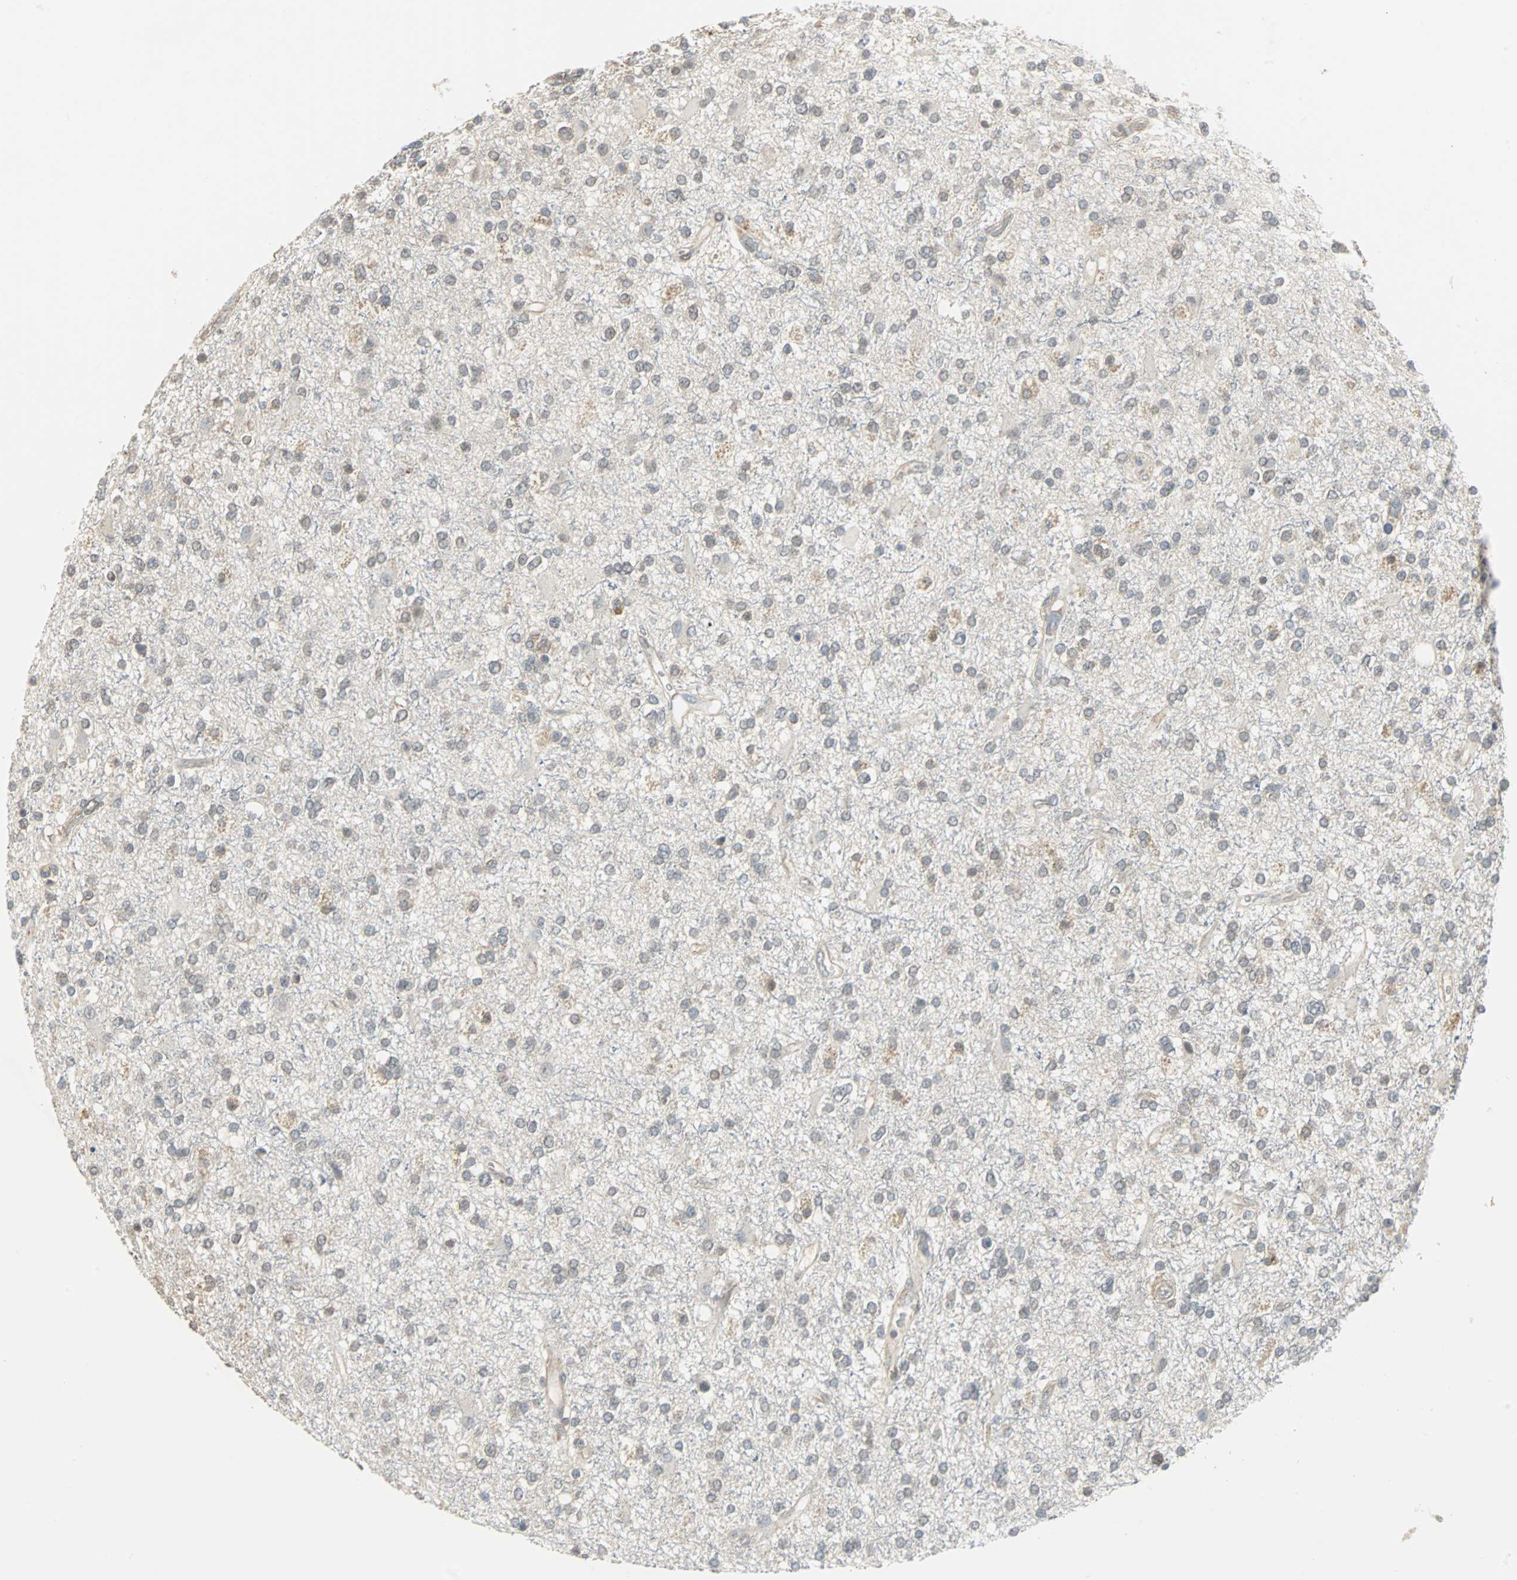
{"staining": {"intensity": "weak", "quantity": "25%-75%", "location": "cytoplasmic/membranous"}, "tissue": "glioma", "cell_type": "Tumor cells", "image_type": "cancer", "snomed": [{"axis": "morphology", "description": "Glioma, malignant, High grade"}, {"axis": "topography", "description": "Brain"}], "caption": "Immunohistochemistry photomicrograph of neoplastic tissue: glioma stained using immunohistochemistry (IHC) reveals low levels of weak protein expression localized specifically in the cytoplasmic/membranous of tumor cells, appearing as a cytoplasmic/membranous brown color.", "gene": "CMC2", "patient": {"sex": "male", "age": 33}}